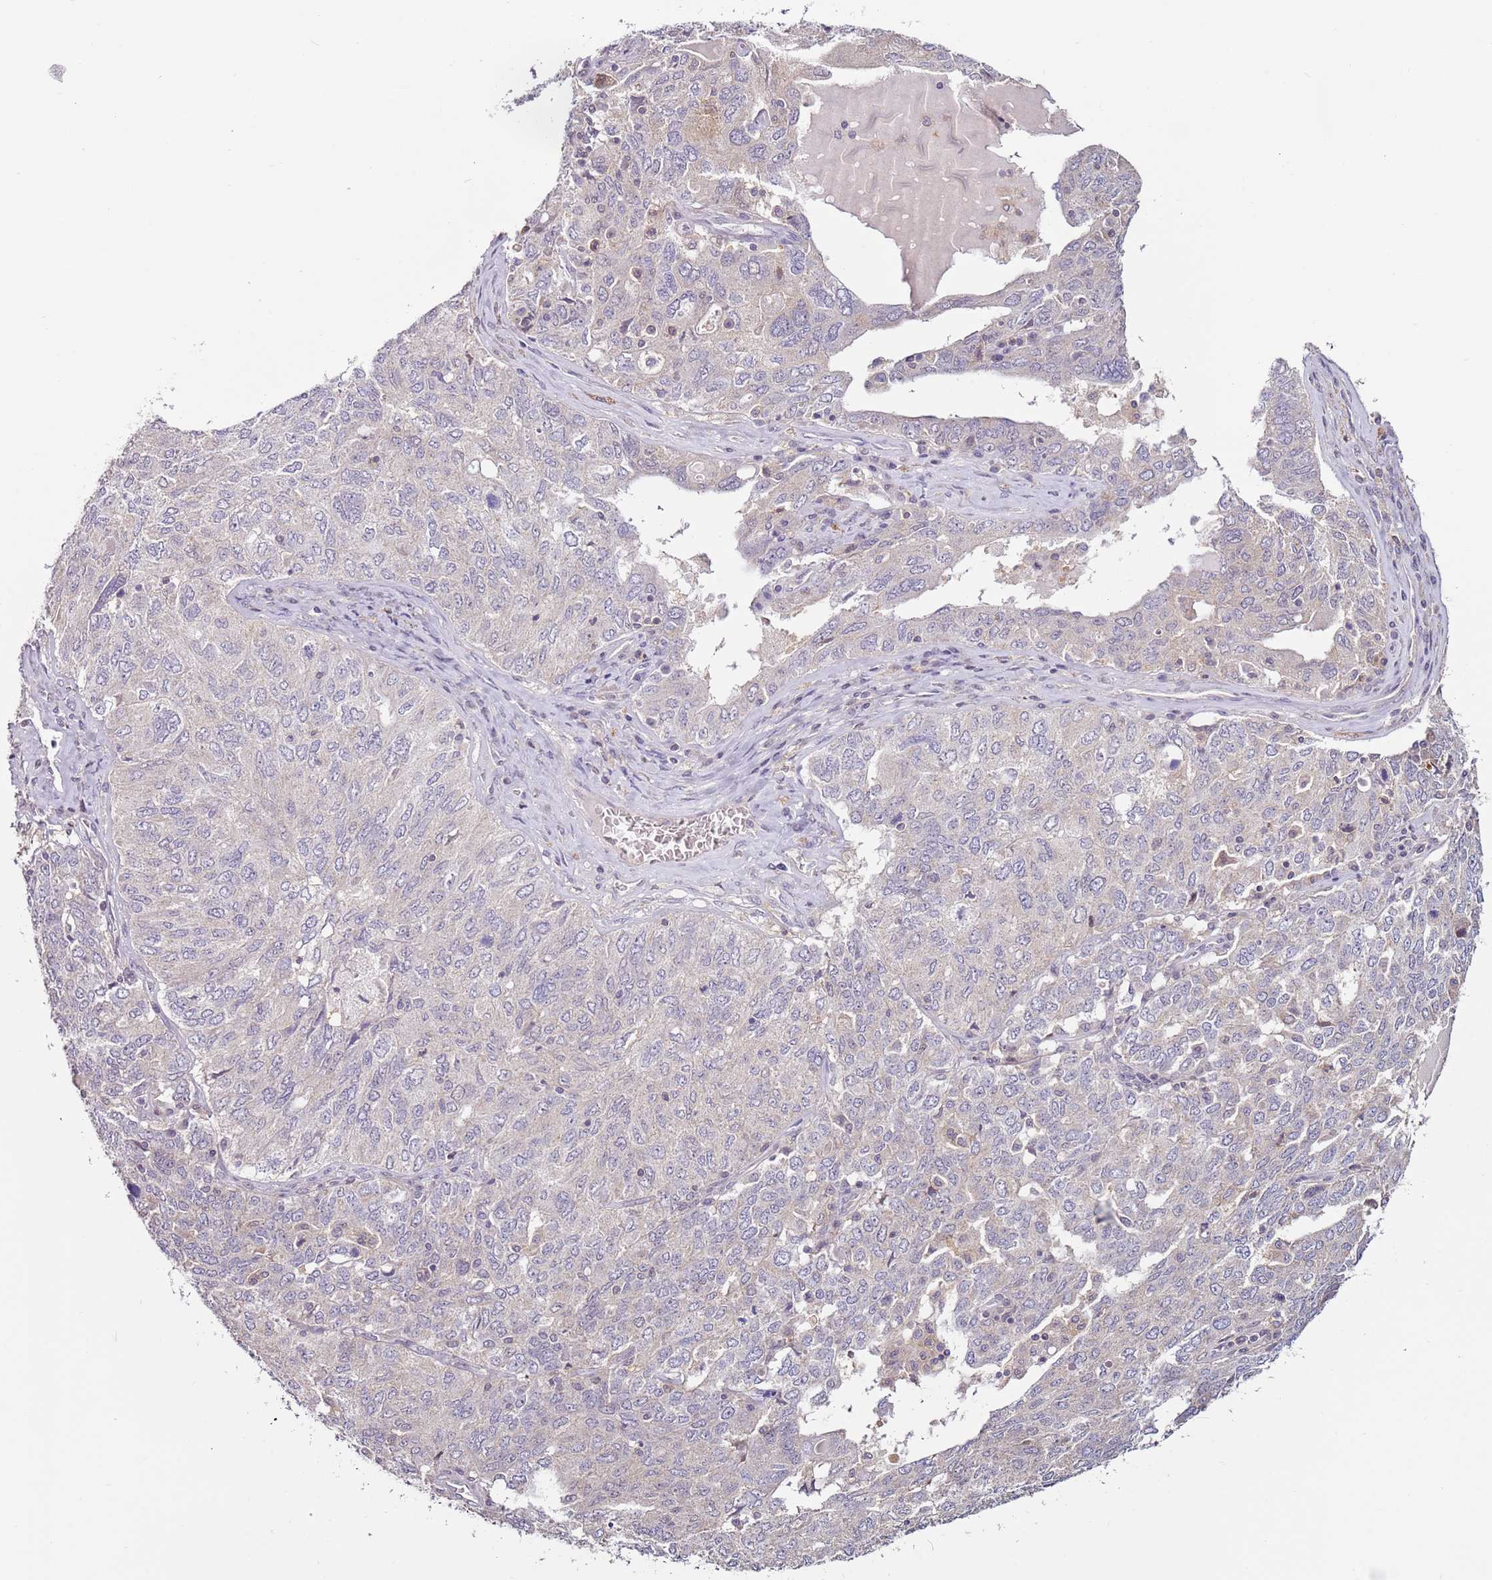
{"staining": {"intensity": "negative", "quantity": "none", "location": "none"}, "tissue": "ovarian cancer", "cell_type": "Tumor cells", "image_type": "cancer", "snomed": [{"axis": "morphology", "description": "Carcinoma, endometroid"}, {"axis": "topography", "description": "Ovary"}], "caption": "A micrograph of human ovarian endometroid carcinoma is negative for staining in tumor cells.", "gene": "MDH1", "patient": {"sex": "female", "age": 62}}